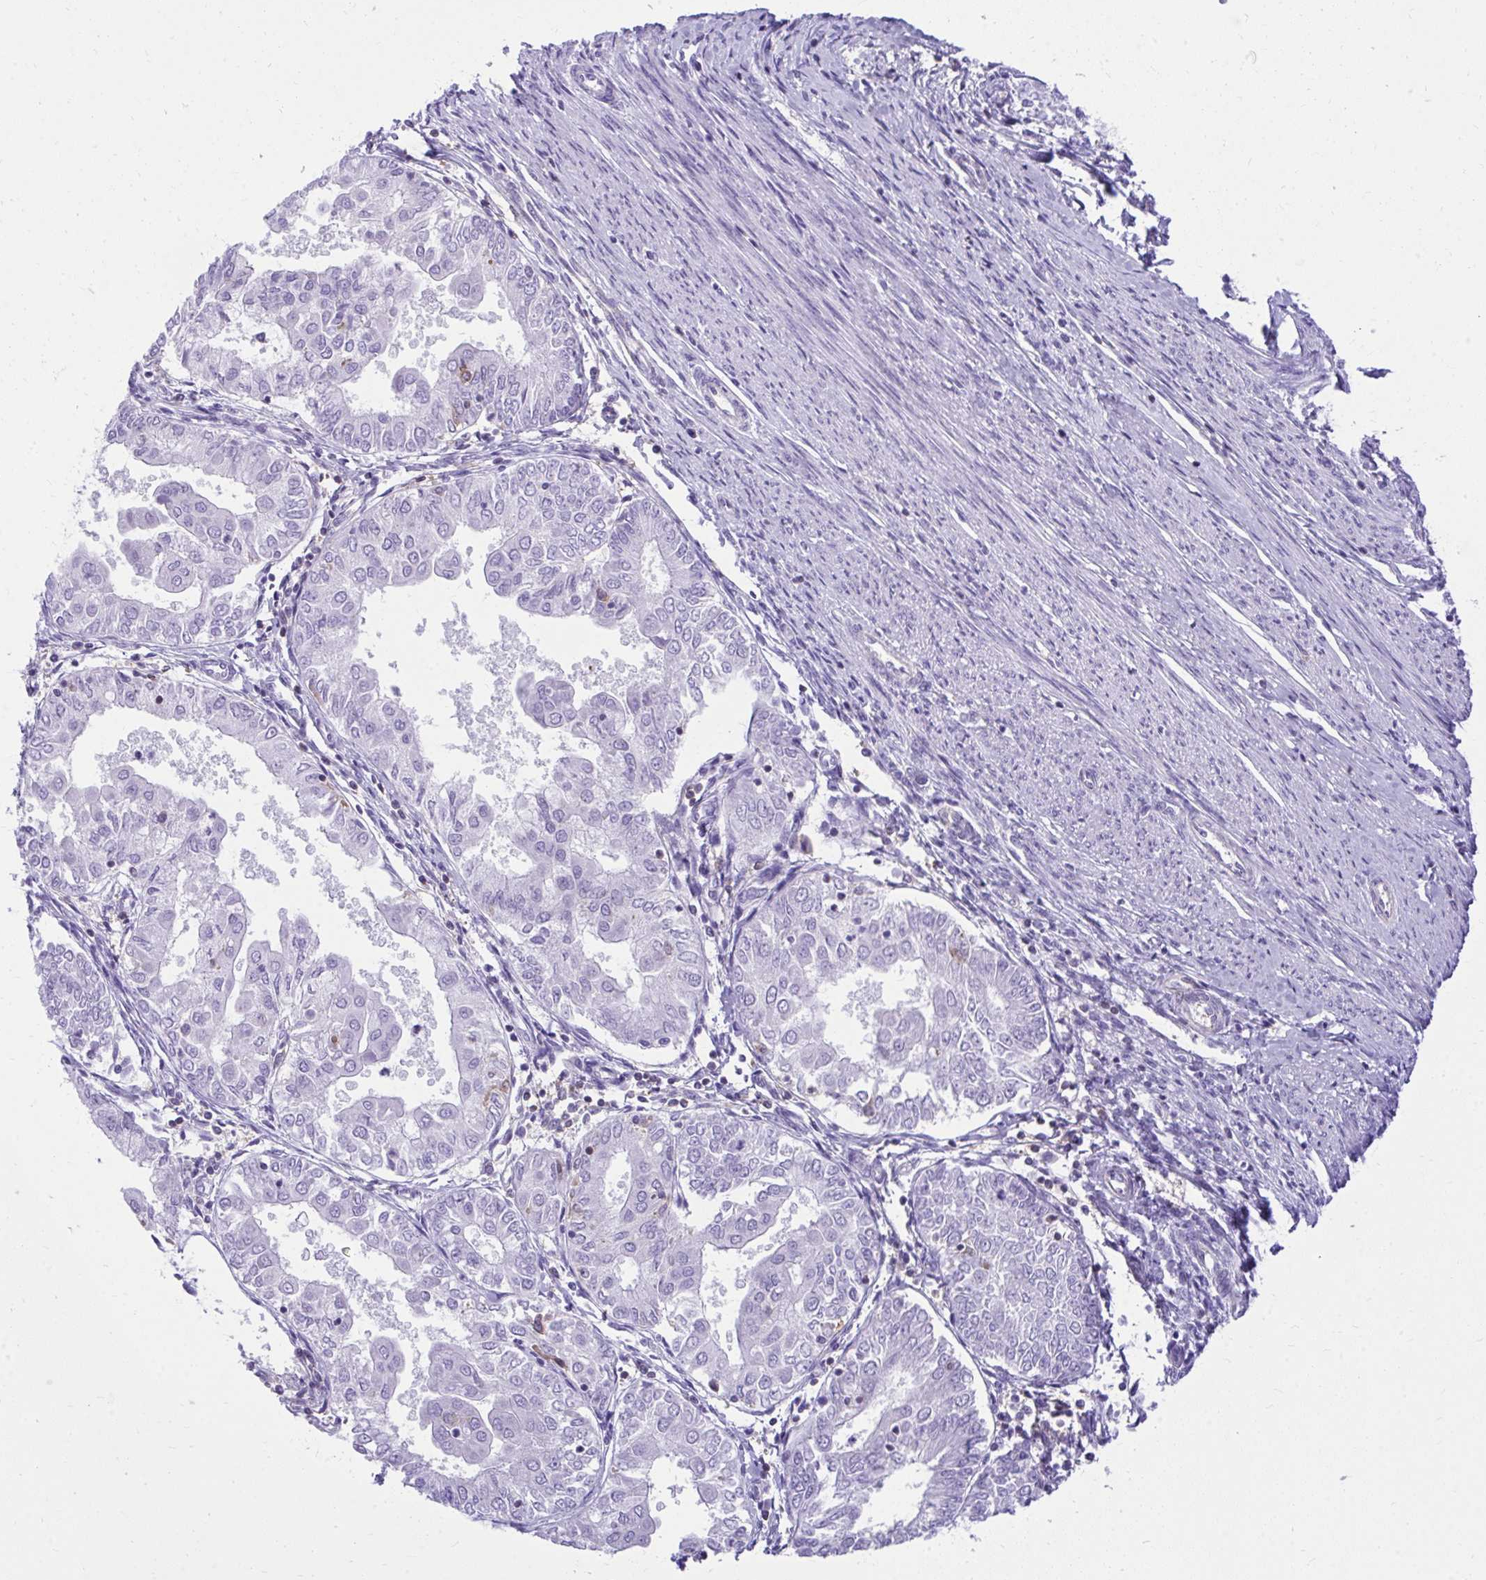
{"staining": {"intensity": "negative", "quantity": "none", "location": "none"}, "tissue": "endometrial cancer", "cell_type": "Tumor cells", "image_type": "cancer", "snomed": [{"axis": "morphology", "description": "Adenocarcinoma, NOS"}, {"axis": "topography", "description": "Endometrium"}], "caption": "Endometrial cancer stained for a protein using IHC displays no positivity tumor cells.", "gene": "GPRIN3", "patient": {"sex": "female", "age": 68}}